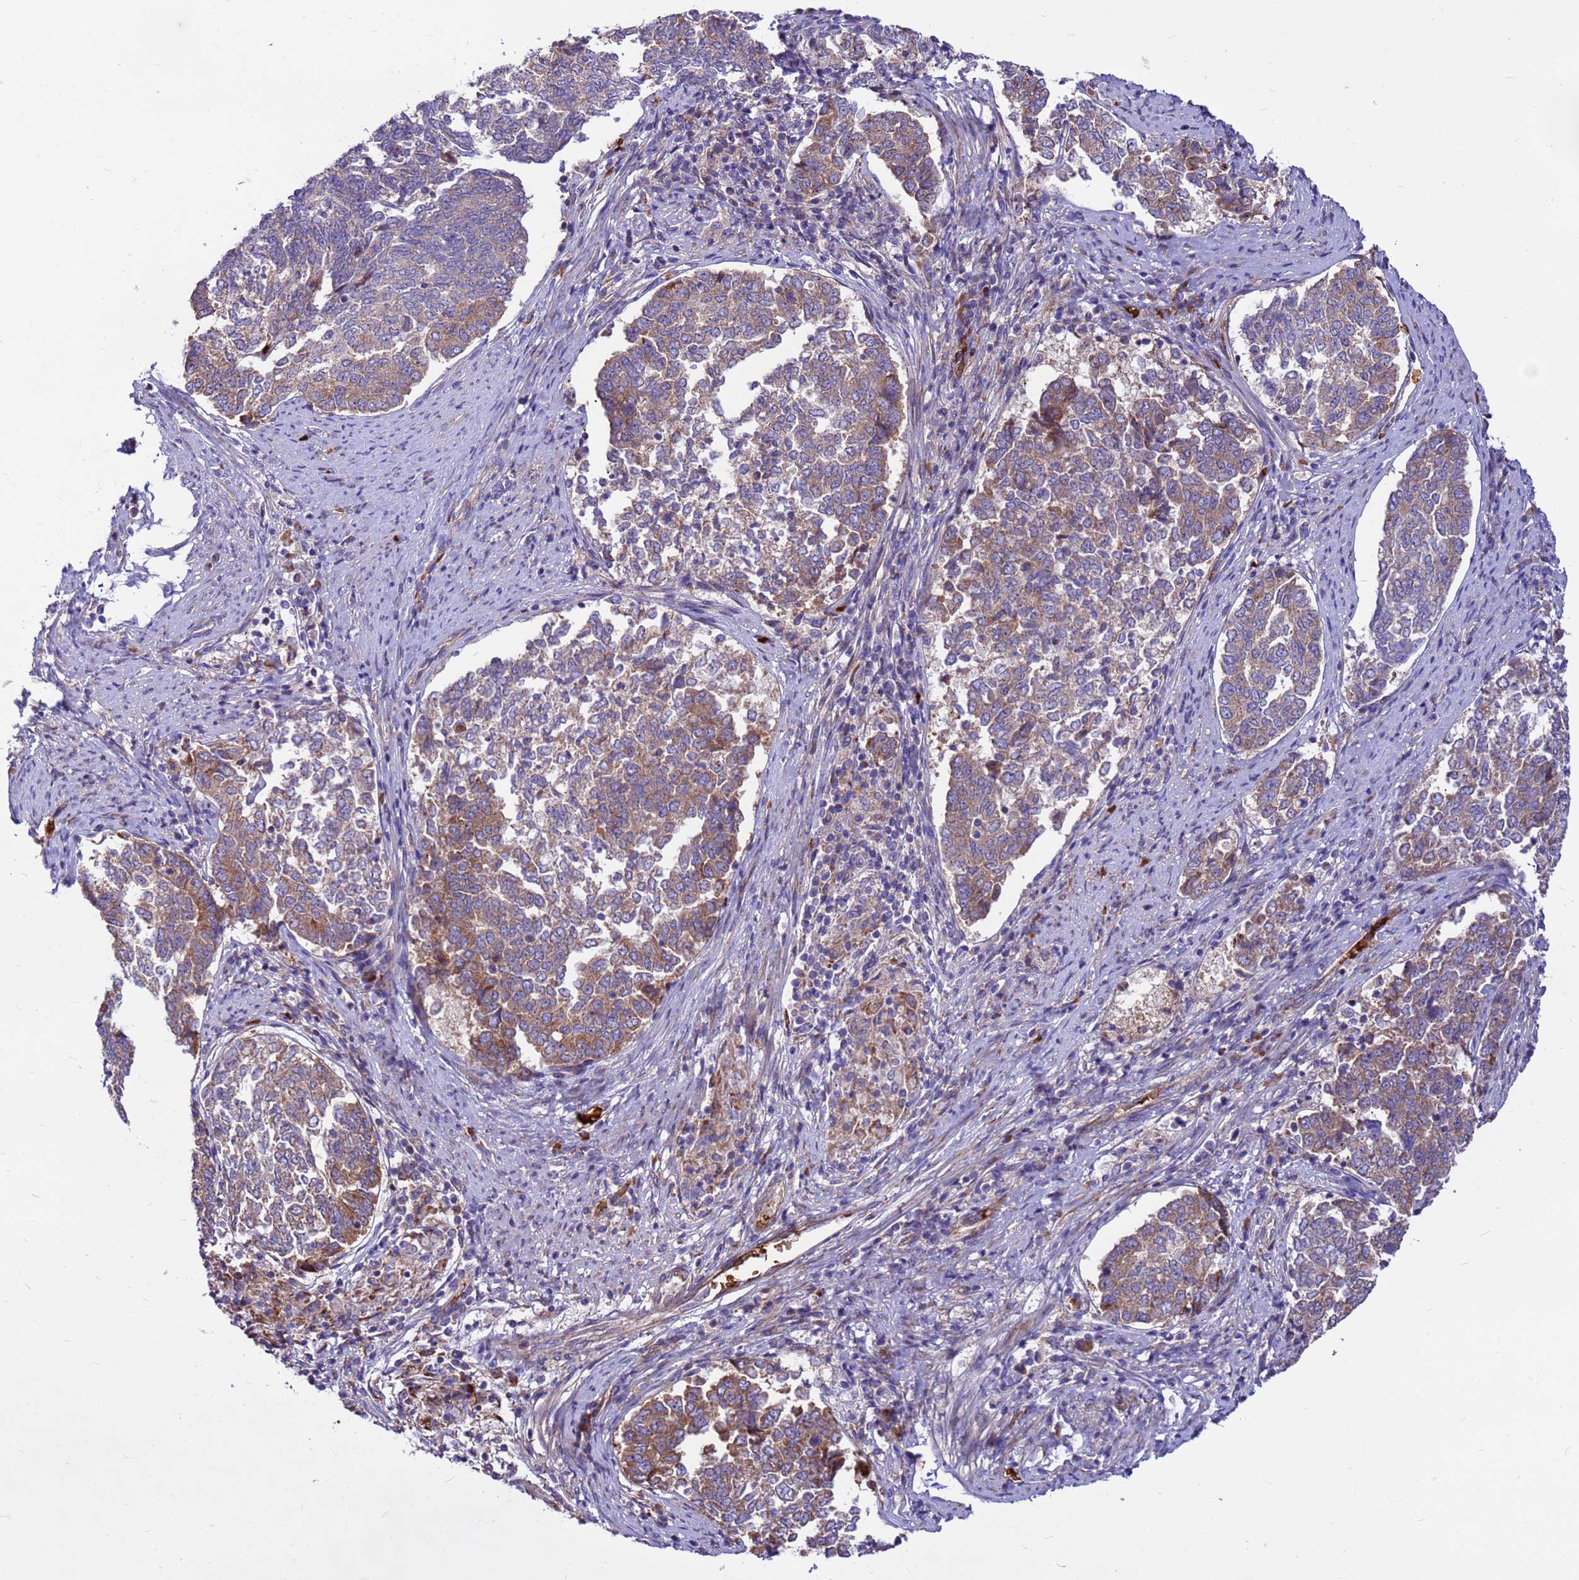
{"staining": {"intensity": "moderate", "quantity": "25%-75%", "location": "cytoplasmic/membranous"}, "tissue": "endometrial cancer", "cell_type": "Tumor cells", "image_type": "cancer", "snomed": [{"axis": "morphology", "description": "Adenocarcinoma, NOS"}, {"axis": "topography", "description": "Endometrium"}], "caption": "About 25%-75% of tumor cells in human endometrial cancer (adenocarcinoma) reveal moderate cytoplasmic/membranous protein expression as visualized by brown immunohistochemical staining.", "gene": "ZNF669", "patient": {"sex": "female", "age": 80}}